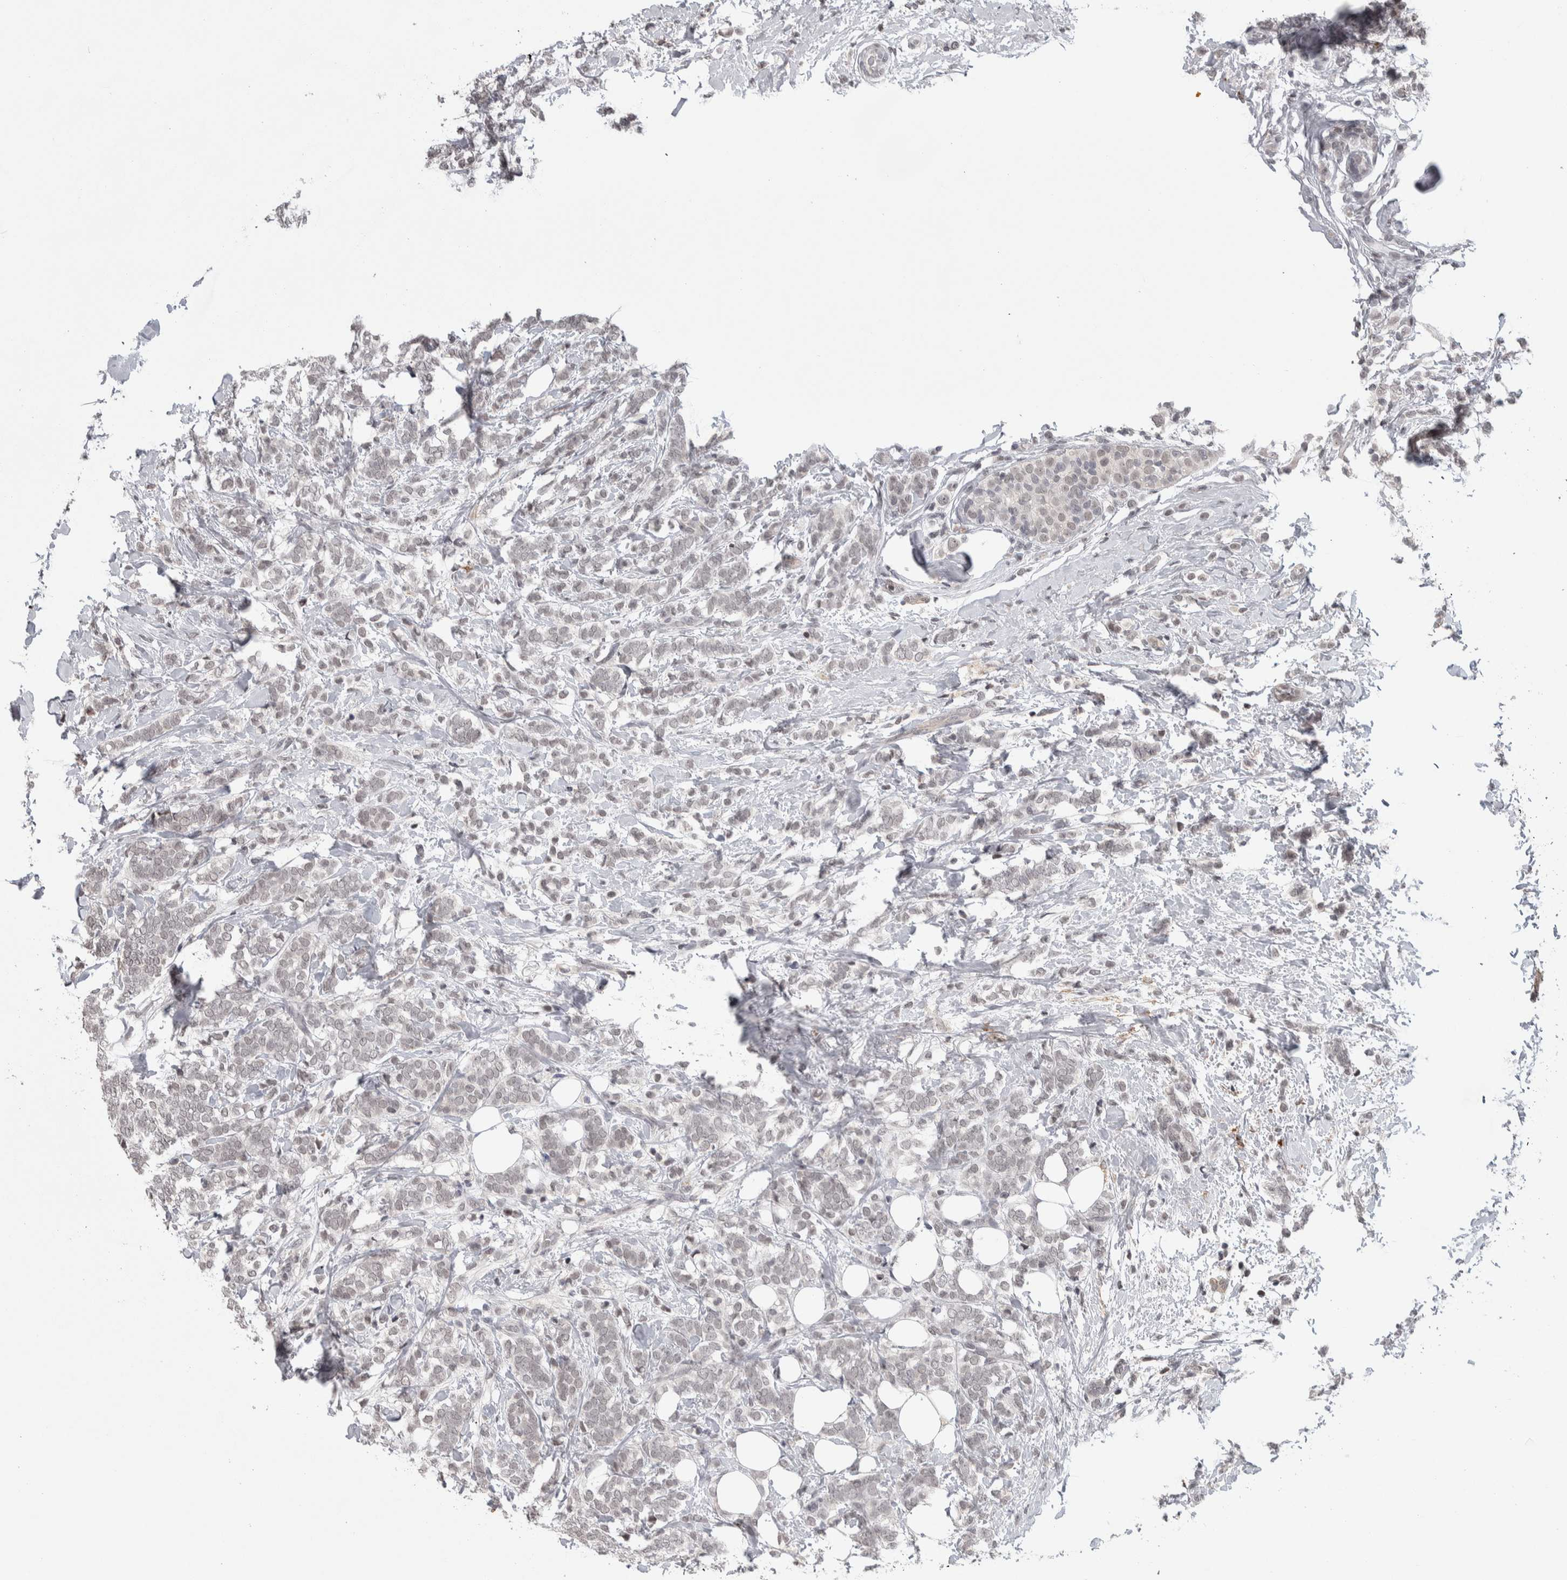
{"staining": {"intensity": "negative", "quantity": "none", "location": "none"}, "tissue": "breast cancer", "cell_type": "Tumor cells", "image_type": "cancer", "snomed": [{"axis": "morphology", "description": "Lobular carcinoma"}, {"axis": "topography", "description": "Breast"}], "caption": "This is an immunohistochemistry micrograph of lobular carcinoma (breast). There is no expression in tumor cells.", "gene": "ZSCAN21", "patient": {"sex": "female", "age": 50}}